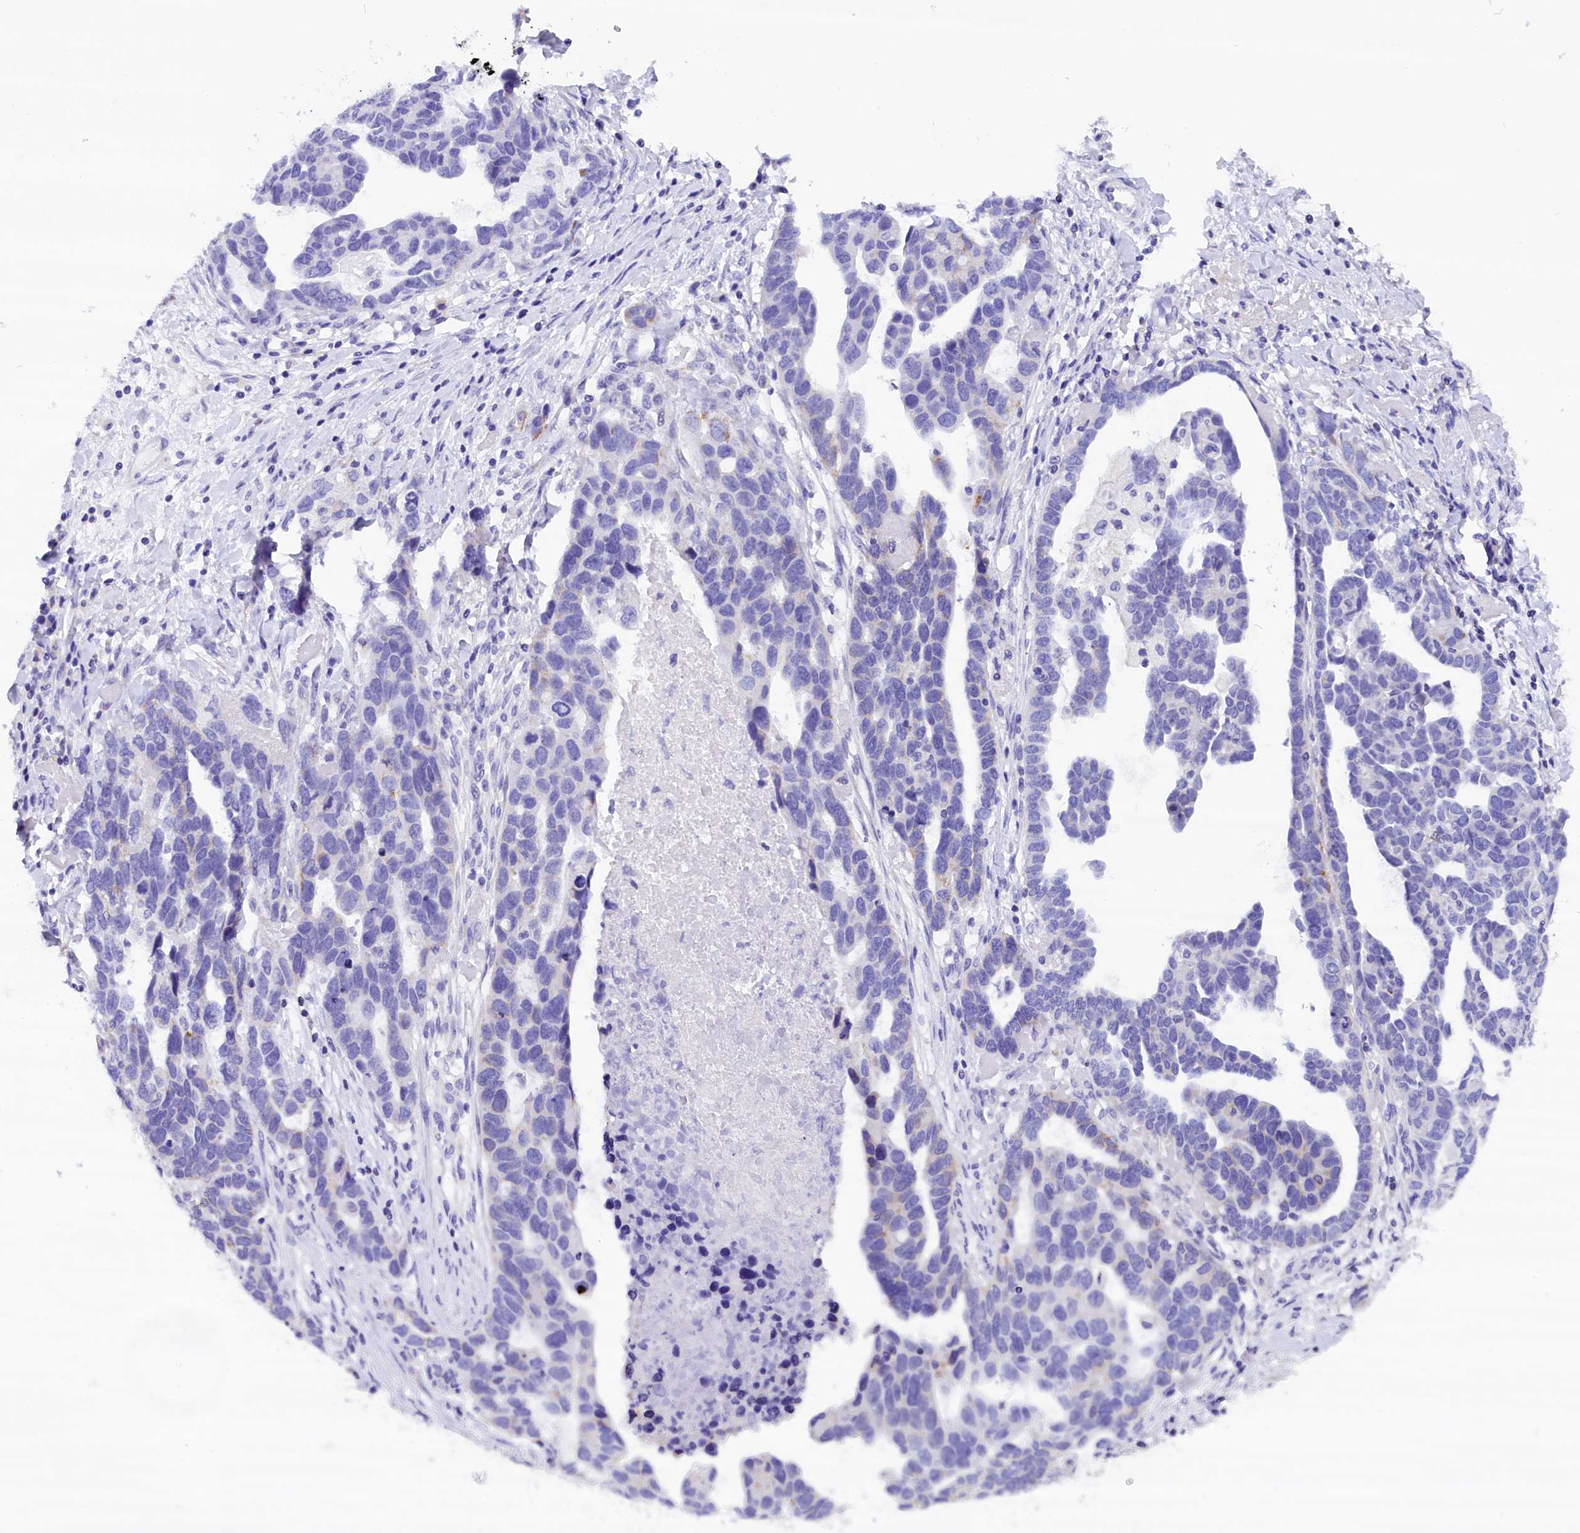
{"staining": {"intensity": "negative", "quantity": "none", "location": "none"}, "tissue": "ovarian cancer", "cell_type": "Tumor cells", "image_type": "cancer", "snomed": [{"axis": "morphology", "description": "Cystadenocarcinoma, serous, NOS"}, {"axis": "topography", "description": "Ovary"}], "caption": "This is a photomicrograph of immunohistochemistry staining of ovarian cancer (serous cystadenocarcinoma), which shows no expression in tumor cells.", "gene": "ABAT", "patient": {"sex": "female", "age": 54}}